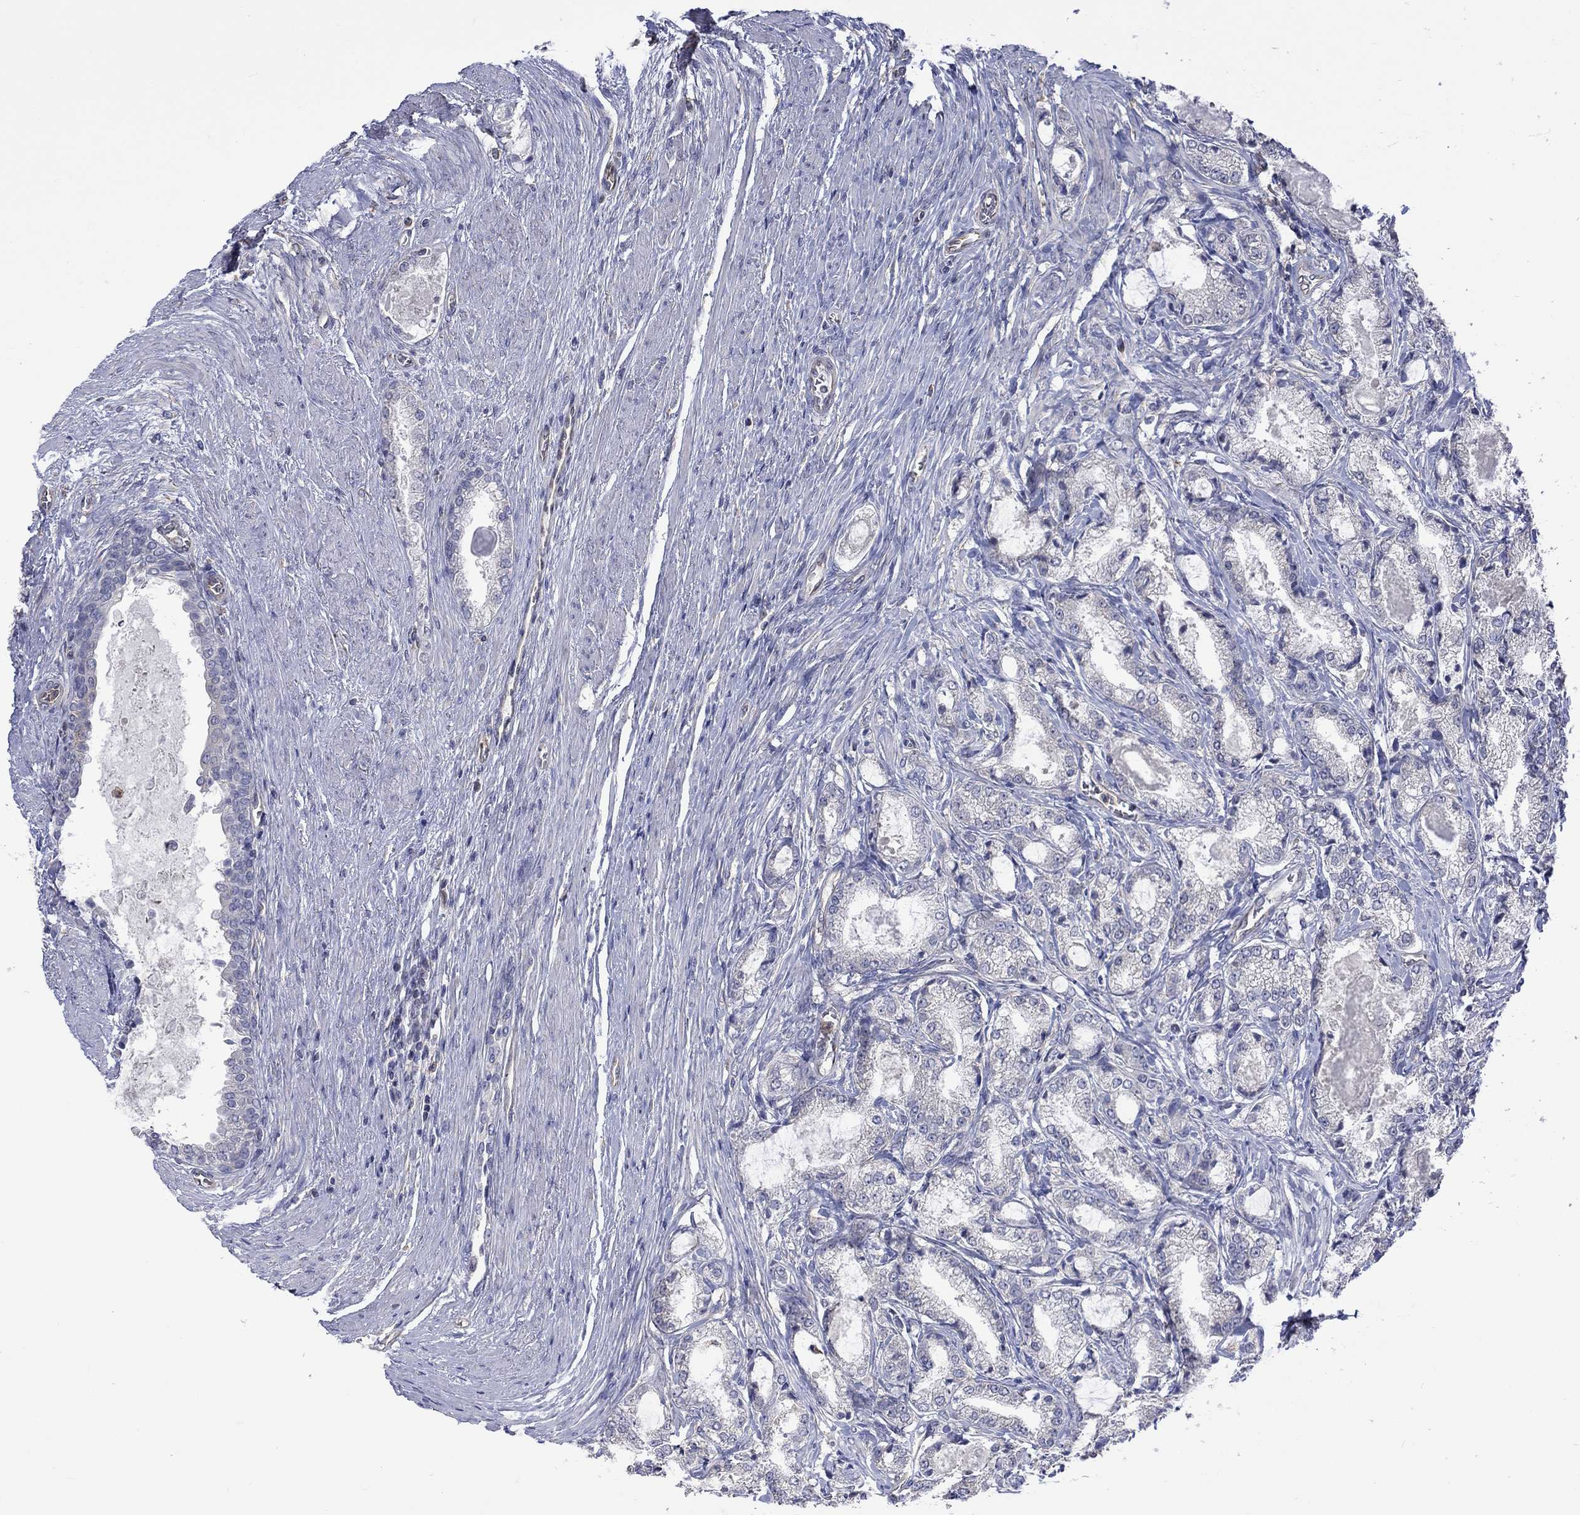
{"staining": {"intensity": "negative", "quantity": "none", "location": "none"}, "tissue": "prostate cancer", "cell_type": "Tumor cells", "image_type": "cancer", "snomed": [{"axis": "morphology", "description": "Adenocarcinoma, NOS"}, {"axis": "topography", "description": "Prostate and seminal vesicle, NOS"}, {"axis": "topography", "description": "Prostate"}], "caption": "This histopathology image is of prostate cancer (adenocarcinoma) stained with immunohistochemistry to label a protein in brown with the nuclei are counter-stained blue. There is no expression in tumor cells. (DAB (3,3'-diaminobenzidine) immunohistochemistry with hematoxylin counter stain).", "gene": "CAMKK2", "patient": {"sex": "male", "age": 62}}